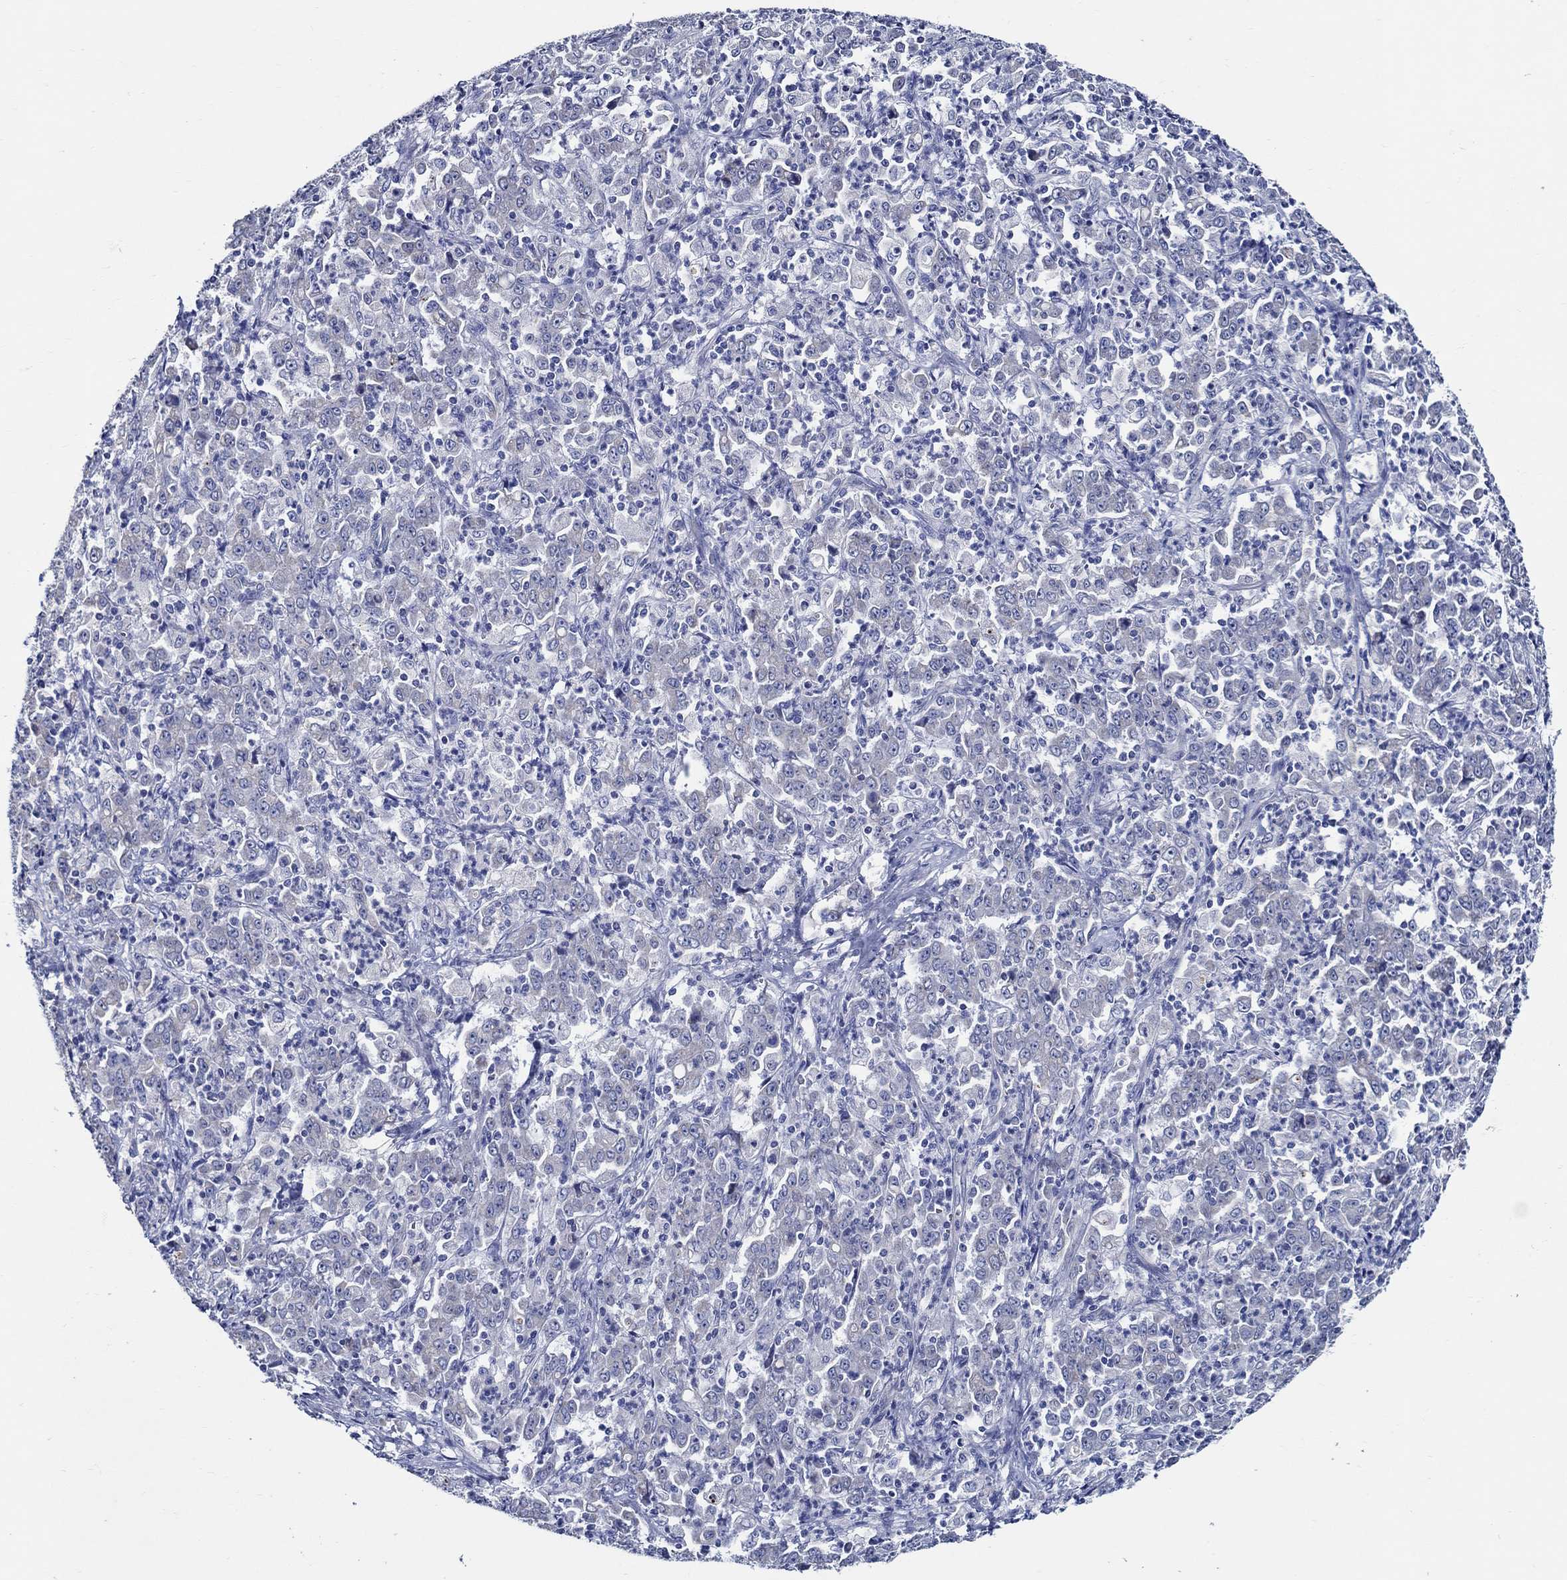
{"staining": {"intensity": "negative", "quantity": "none", "location": "none"}, "tissue": "stomach cancer", "cell_type": "Tumor cells", "image_type": "cancer", "snomed": [{"axis": "morphology", "description": "Adenocarcinoma, NOS"}, {"axis": "topography", "description": "Stomach, lower"}], "caption": "IHC image of neoplastic tissue: stomach cancer (adenocarcinoma) stained with DAB exhibits no significant protein positivity in tumor cells.", "gene": "SKOR1", "patient": {"sex": "female", "age": 71}}